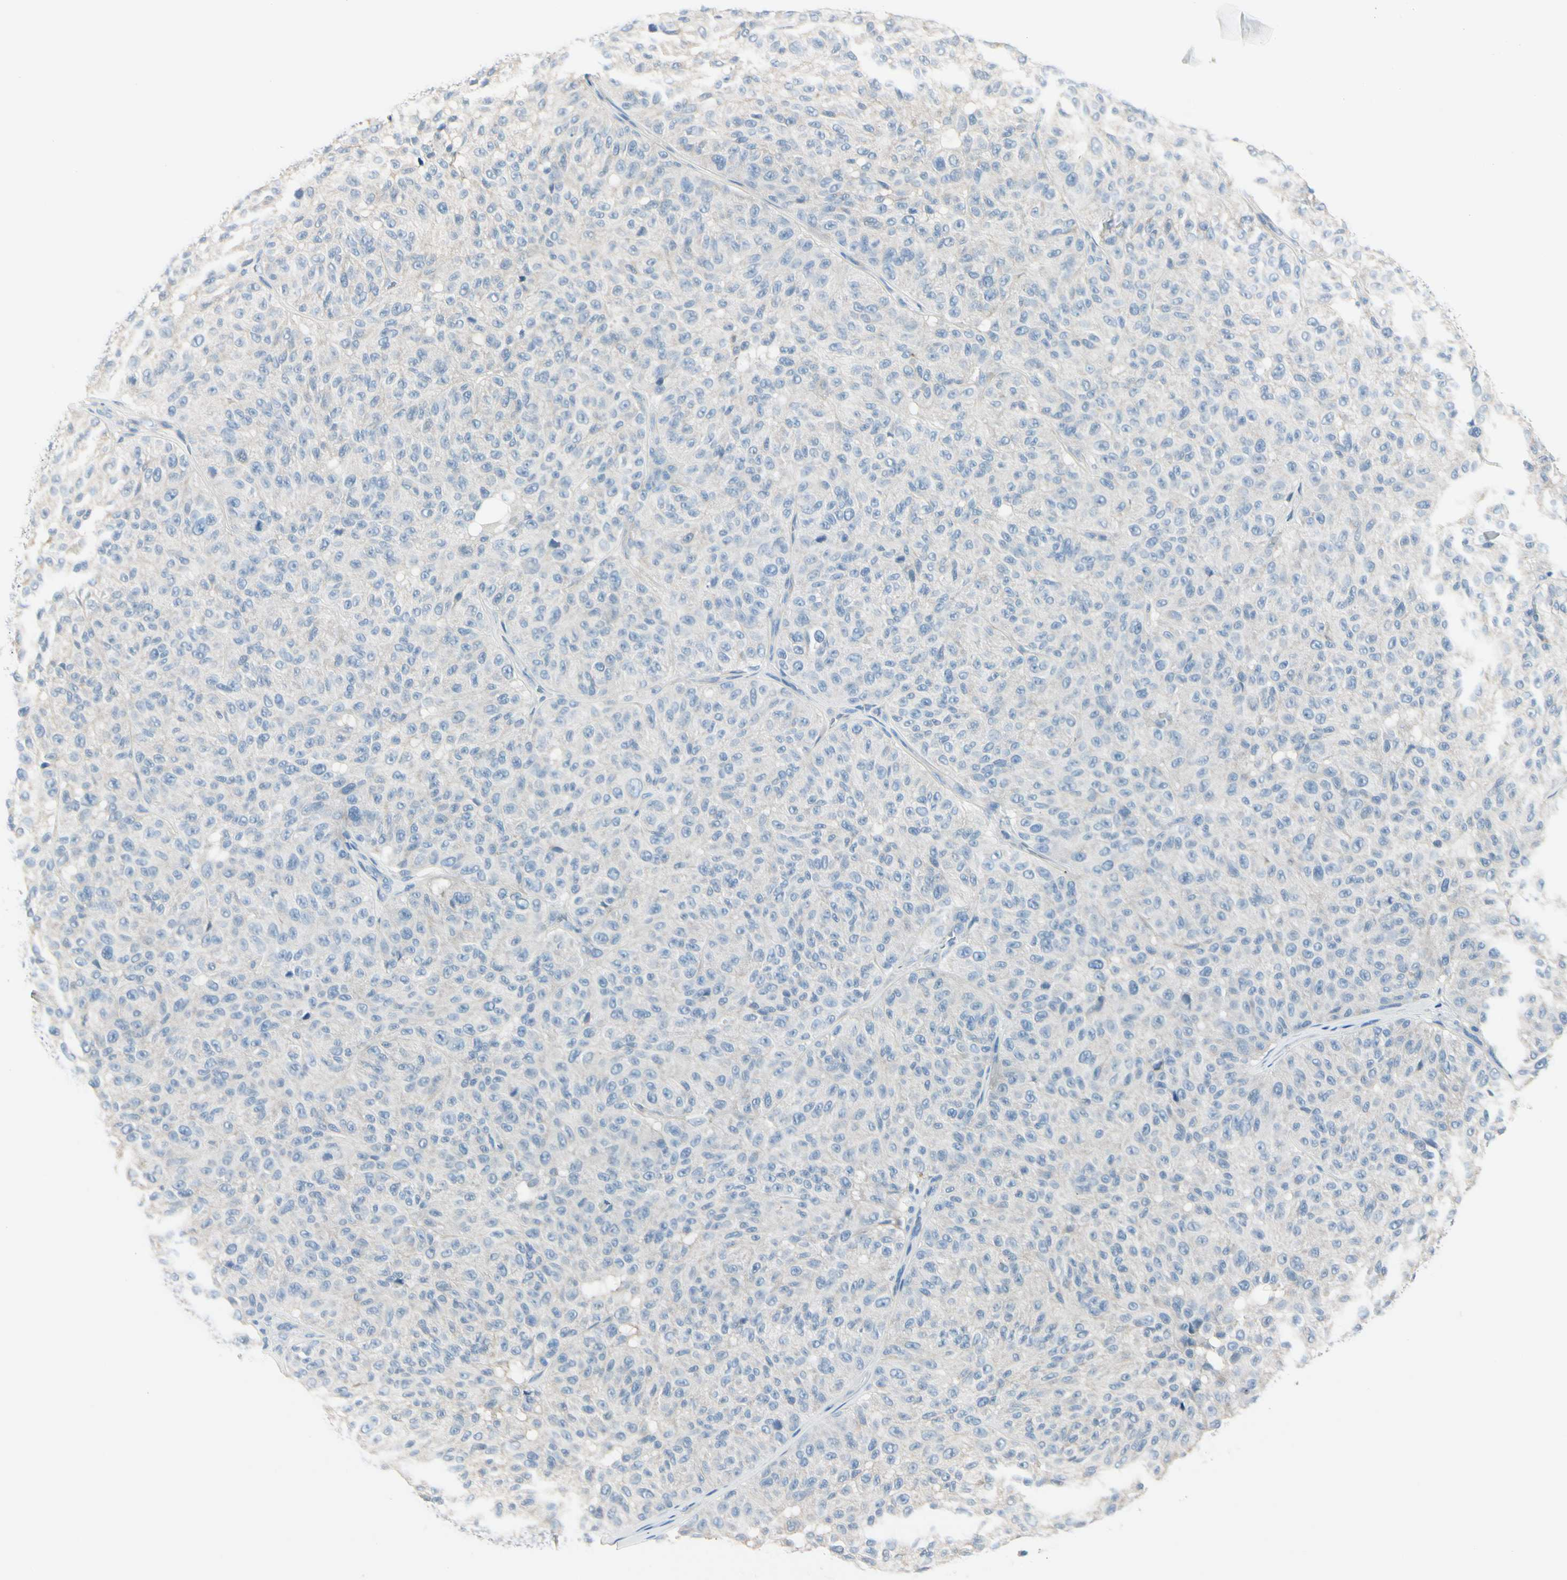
{"staining": {"intensity": "negative", "quantity": "none", "location": "none"}, "tissue": "melanoma", "cell_type": "Tumor cells", "image_type": "cancer", "snomed": [{"axis": "morphology", "description": "Malignant melanoma, NOS"}, {"axis": "topography", "description": "Skin"}], "caption": "High power microscopy histopathology image of an immunohistochemistry histopathology image of malignant melanoma, revealing no significant expression in tumor cells. The staining is performed using DAB brown chromogen with nuclei counter-stained in using hematoxylin.", "gene": "PEBP1", "patient": {"sex": "female", "age": 46}}